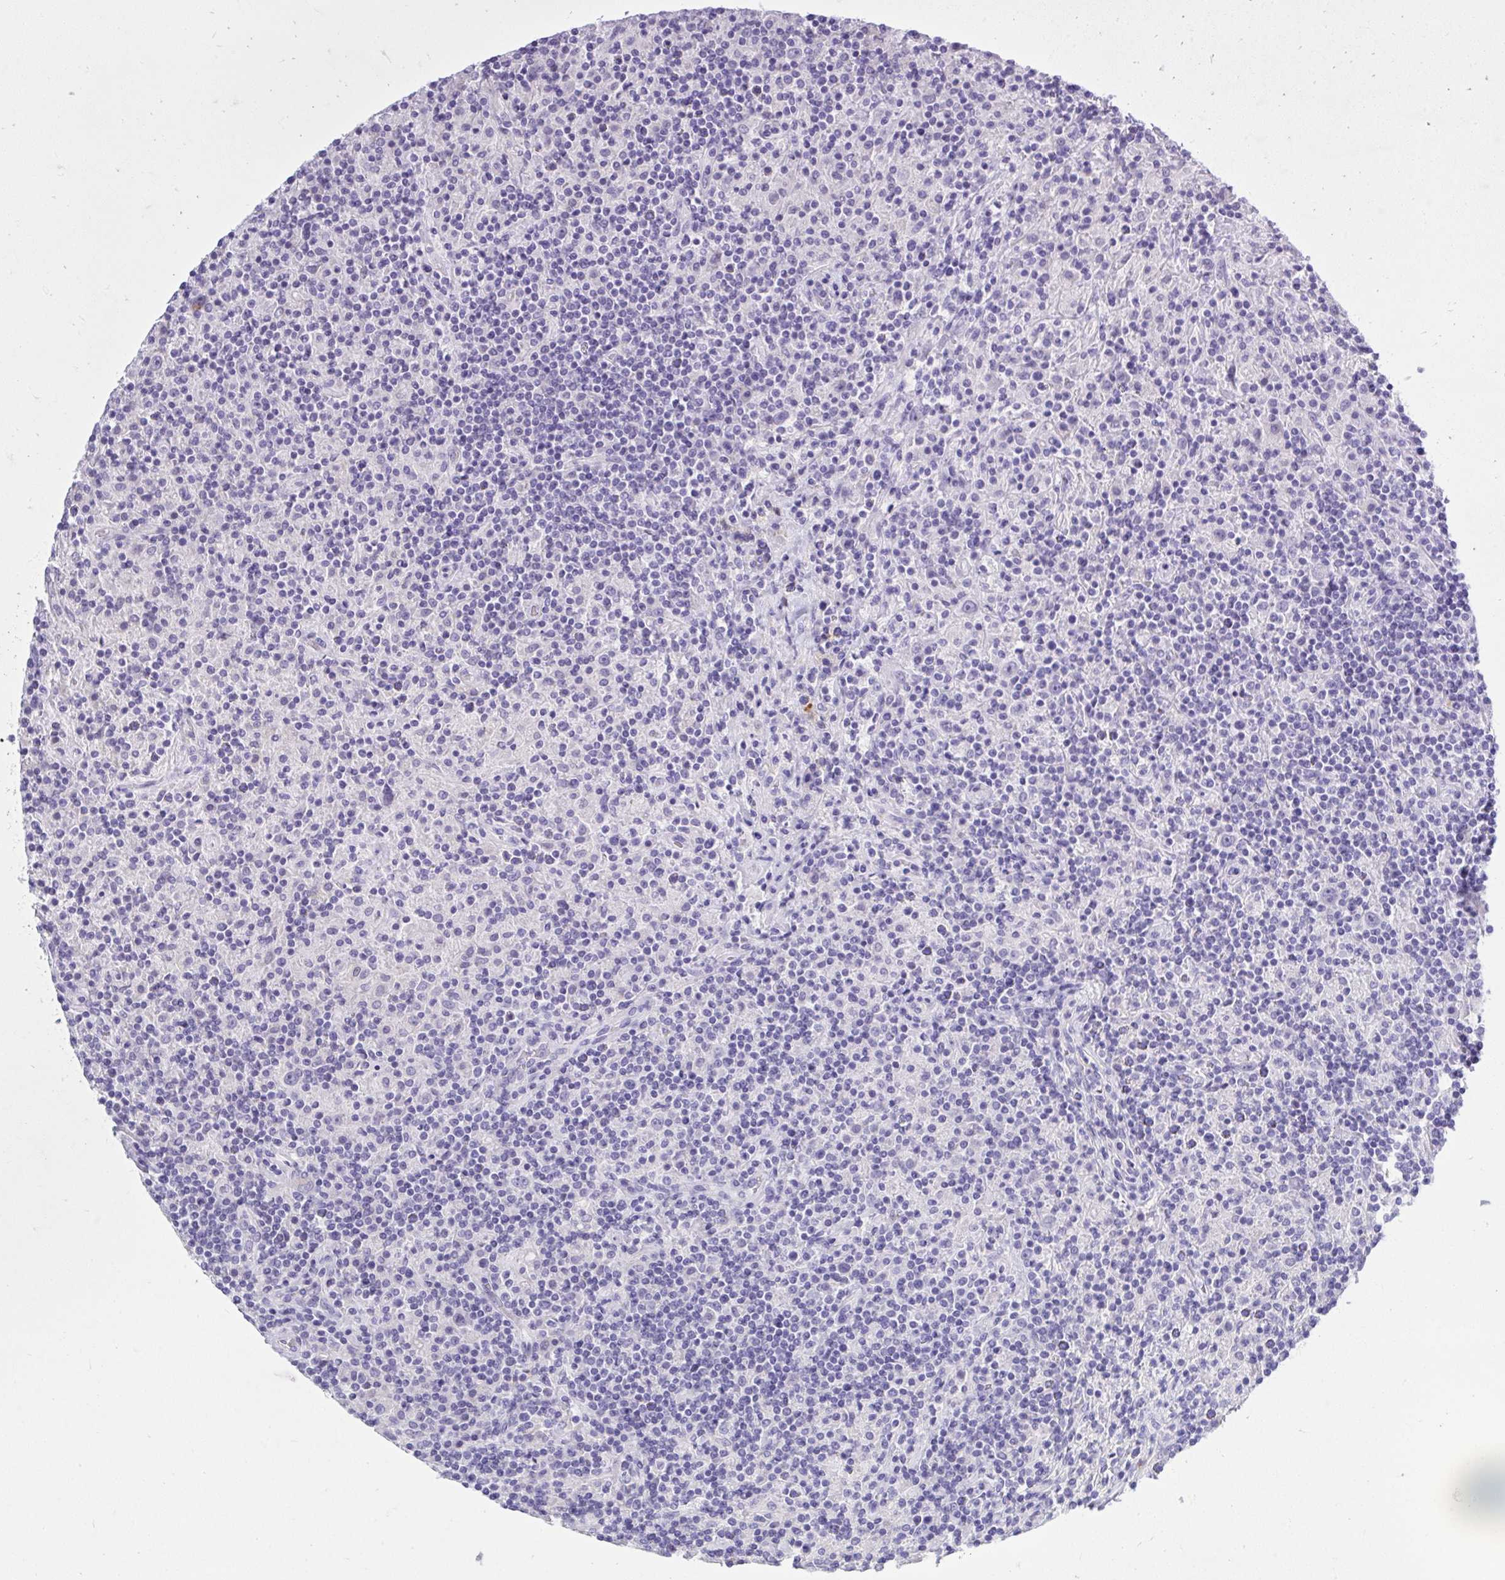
{"staining": {"intensity": "negative", "quantity": "none", "location": "none"}, "tissue": "lymphoma", "cell_type": "Tumor cells", "image_type": "cancer", "snomed": [{"axis": "morphology", "description": "Hodgkin's disease, NOS"}, {"axis": "topography", "description": "Lymph node"}], "caption": "Immunohistochemistry (IHC) of human Hodgkin's disease reveals no positivity in tumor cells.", "gene": "PSD", "patient": {"sex": "male", "age": 70}}